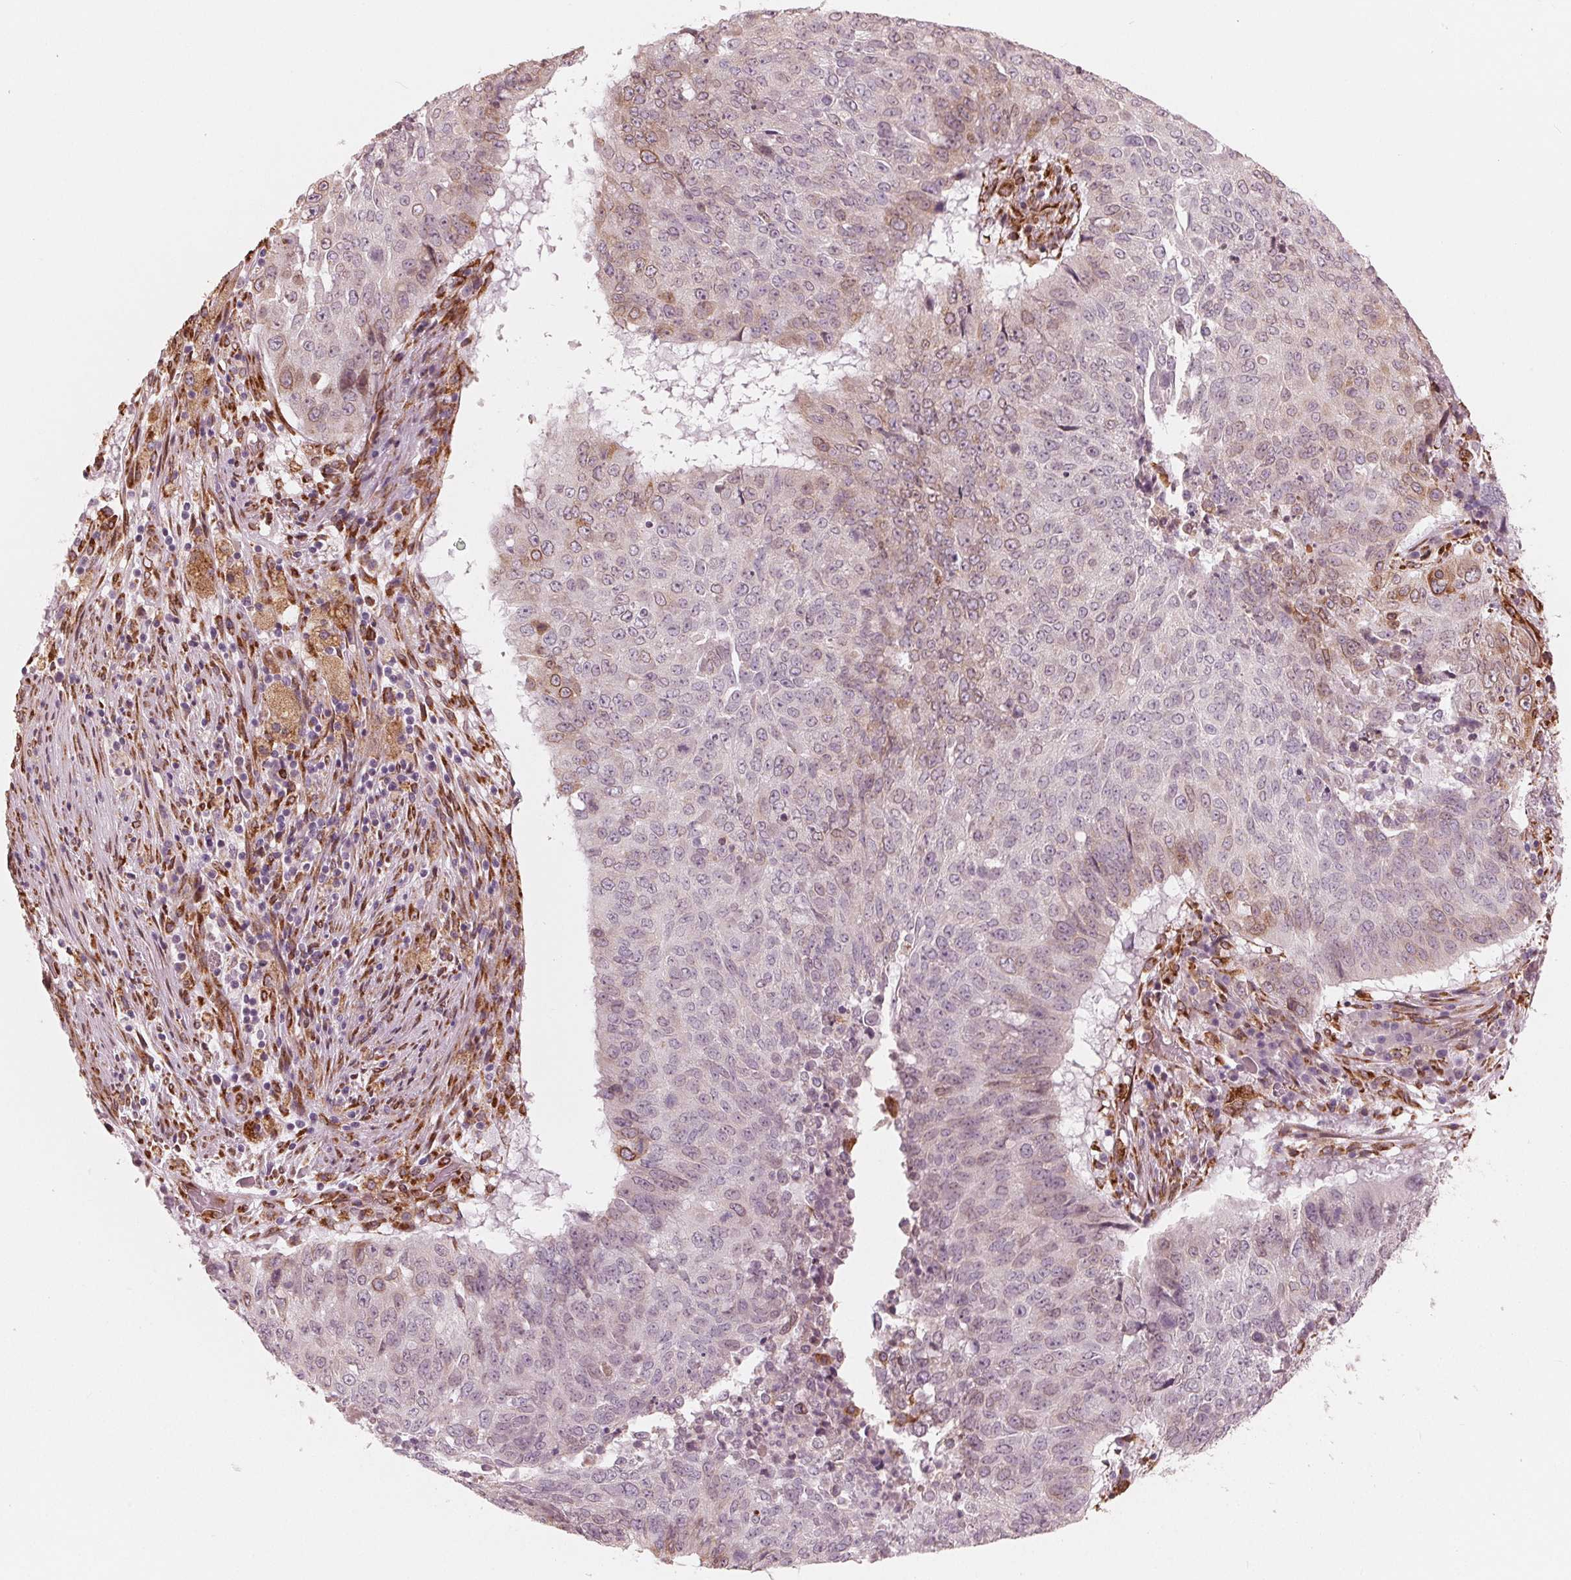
{"staining": {"intensity": "weak", "quantity": "<25%", "location": "cytoplasmic/membranous"}, "tissue": "lung cancer", "cell_type": "Tumor cells", "image_type": "cancer", "snomed": [{"axis": "morphology", "description": "Normal tissue, NOS"}, {"axis": "morphology", "description": "Squamous cell carcinoma, NOS"}, {"axis": "topography", "description": "Bronchus"}, {"axis": "topography", "description": "Lung"}], "caption": "The photomicrograph shows no significant staining in tumor cells of lung squamous cell carcinoma. Brightfield microscopy of IHC stained with DAB (brown) and hematoxylin (blue), captured at high magnification.", "gene": "IKBIP", "patient": {"sex": "male", "age": 64}}